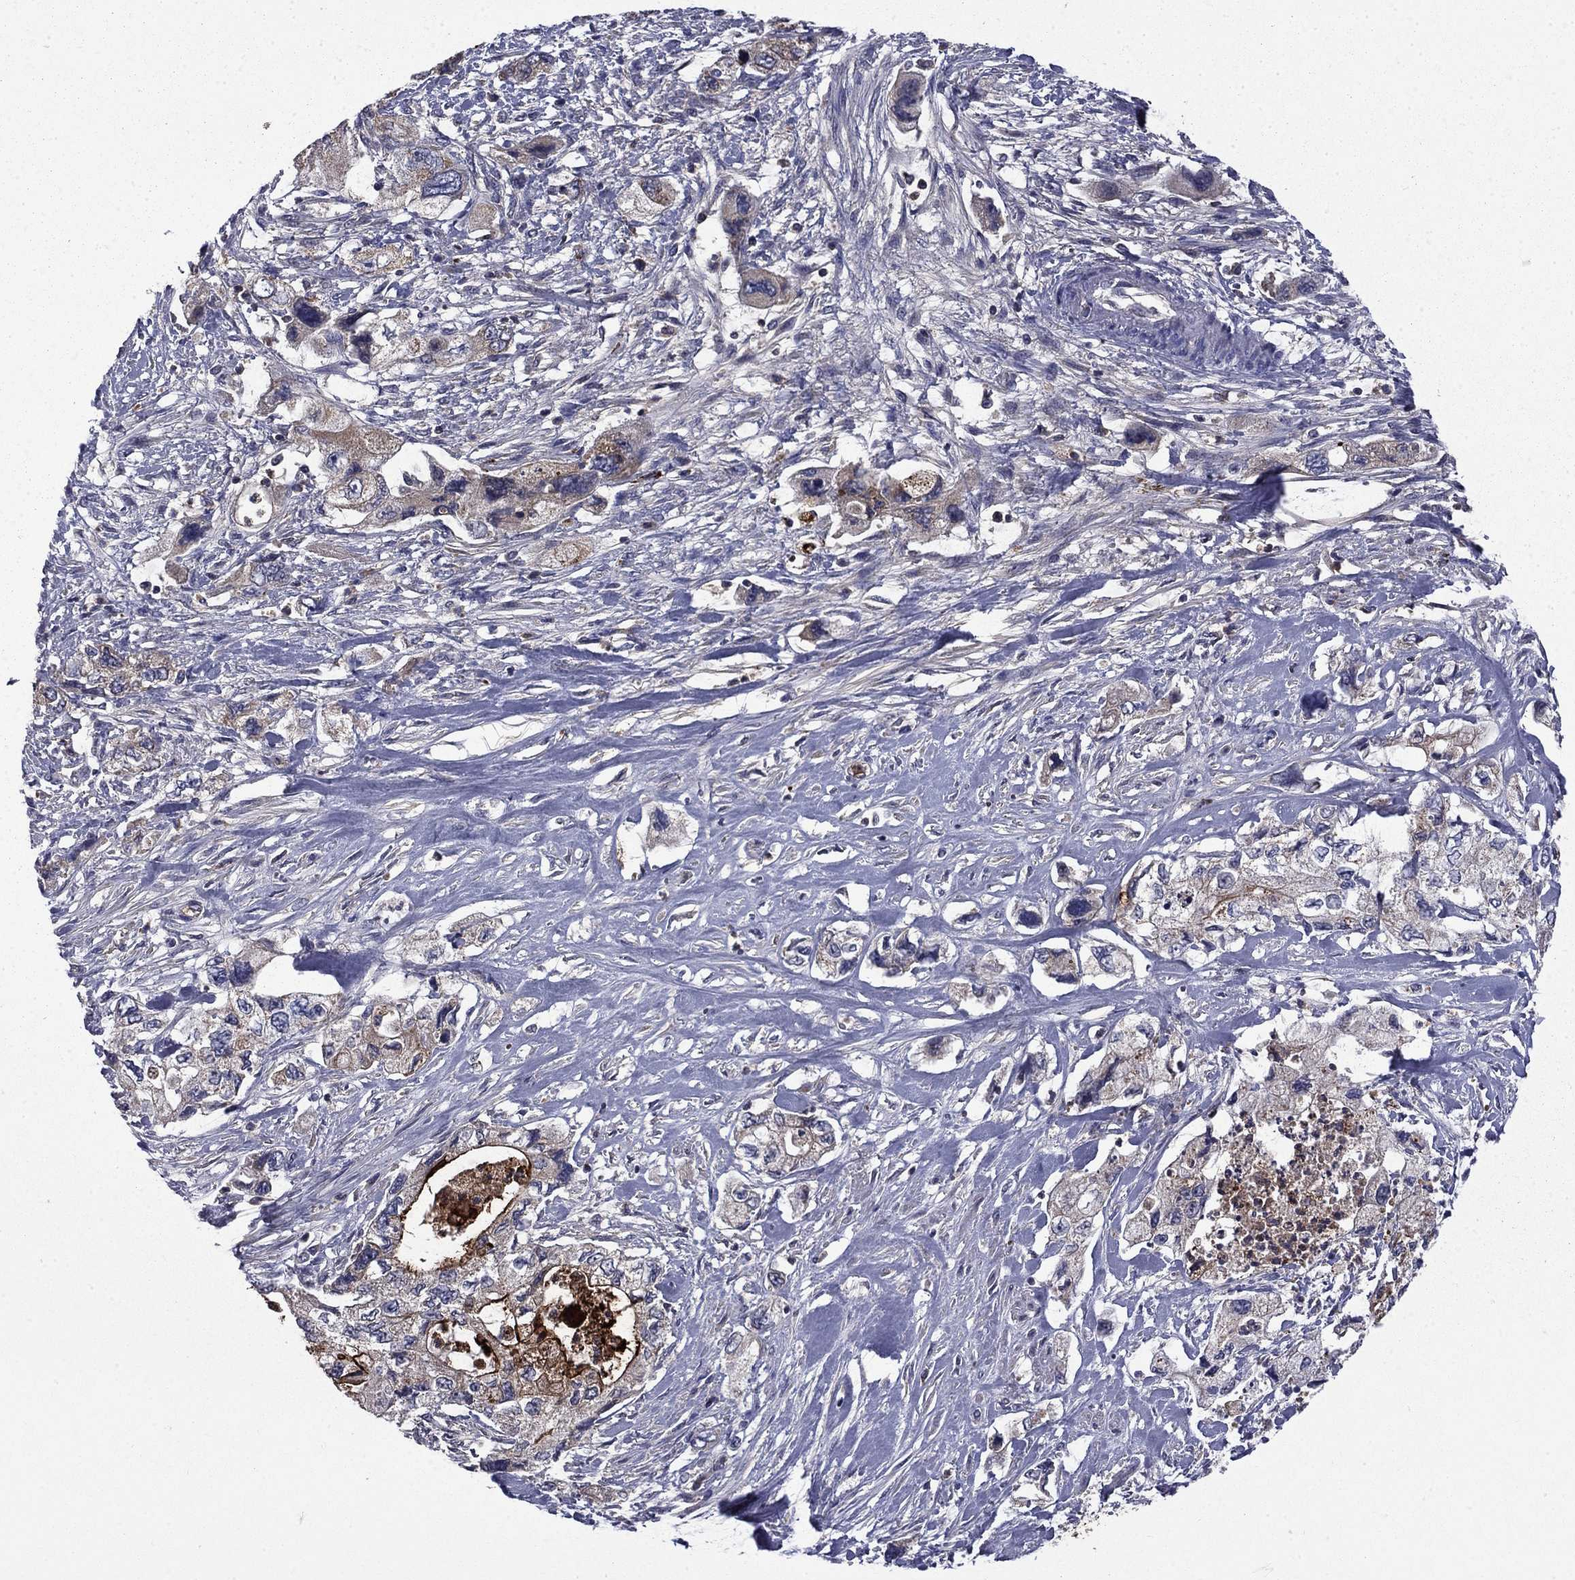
{"staining": {"intensity": "strong", "quantity": "25%-75%", "location": "cytoplasmic/membranous"}, "tissue": "pancreatic cancer", "cell_type": "Tumor cells", "image_type": "cancer", "snomed": [{"axis": "morphology", "description": "Adenocarcinoma, NOS"}, {"axis": "topography", "description": "Pancreas"}], "caption": "Immunohistochemical staining of human pancreatic cancer (adenocarcinoma) exhibits strong cytoplasmic/membranous protein positivity in approximately 25%-75% of tumor cells. Using DAB (brown) and hematoxylin (blue) stains, captured at high magnification using brightfield microscopy.", "gene": "CEACAM7", "patient": {"sex": "female", "age": 73}}